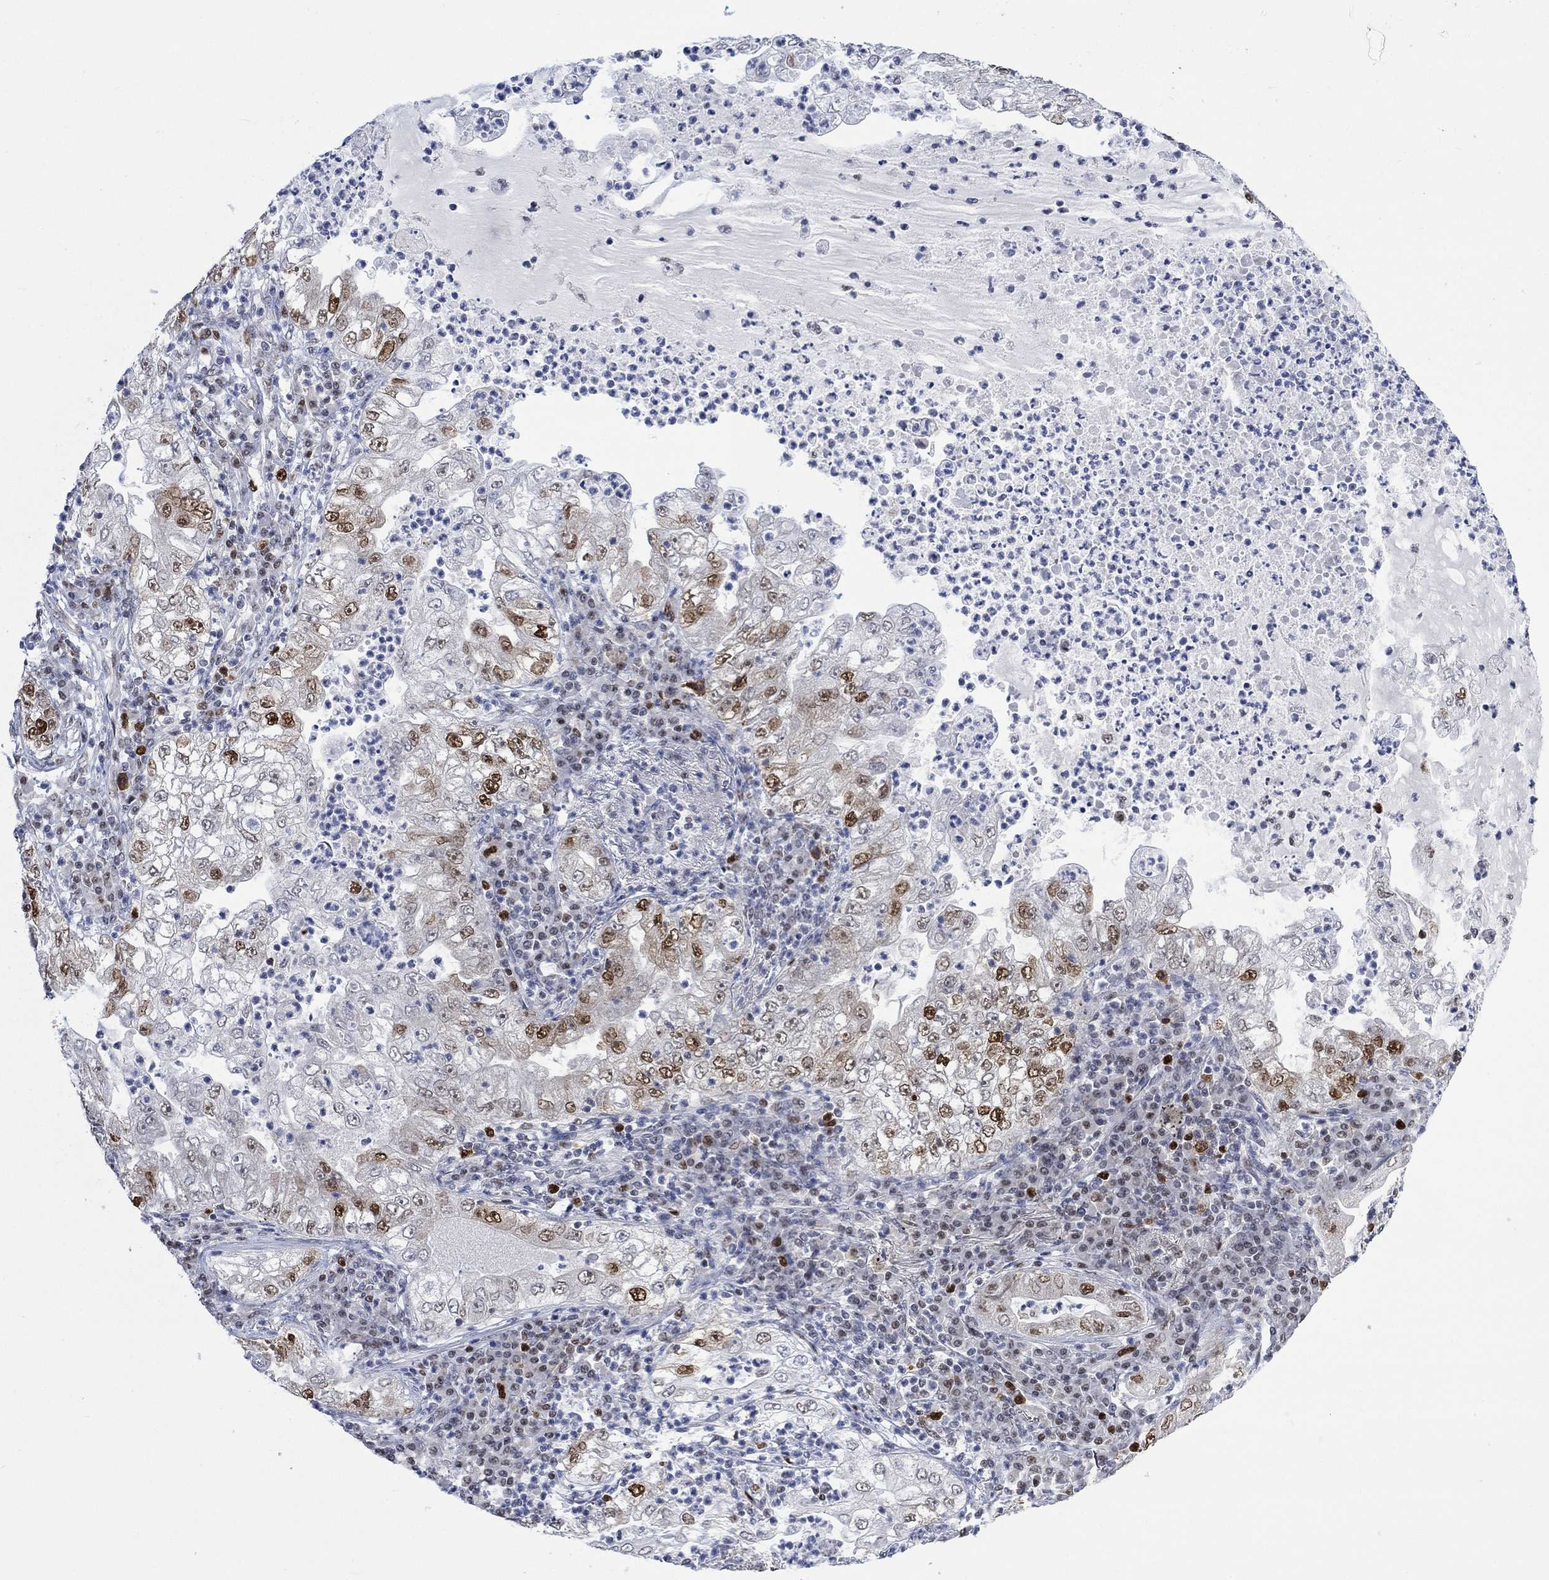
{"staining": {"intensity": "strong", "quantity": "<25%", "location": "nuclear"}, "tissue": "lung cancer", "cell_type": "Tumor cells", "image_type": "cancer", "snomed": [{"axis": "morphology", "description": "Adenocarcinoma, NOS"}, {"axis": "topography", "description": "Lung"}], "caption": "Immunohistochemistry of lung cancer (adenocarcinoma) reveals medium levels of strong nuclear positivity in approximately <25% of tumor cells.", "gene": "RAD54L2", "patient": {"sex": "female", "age": 73}}